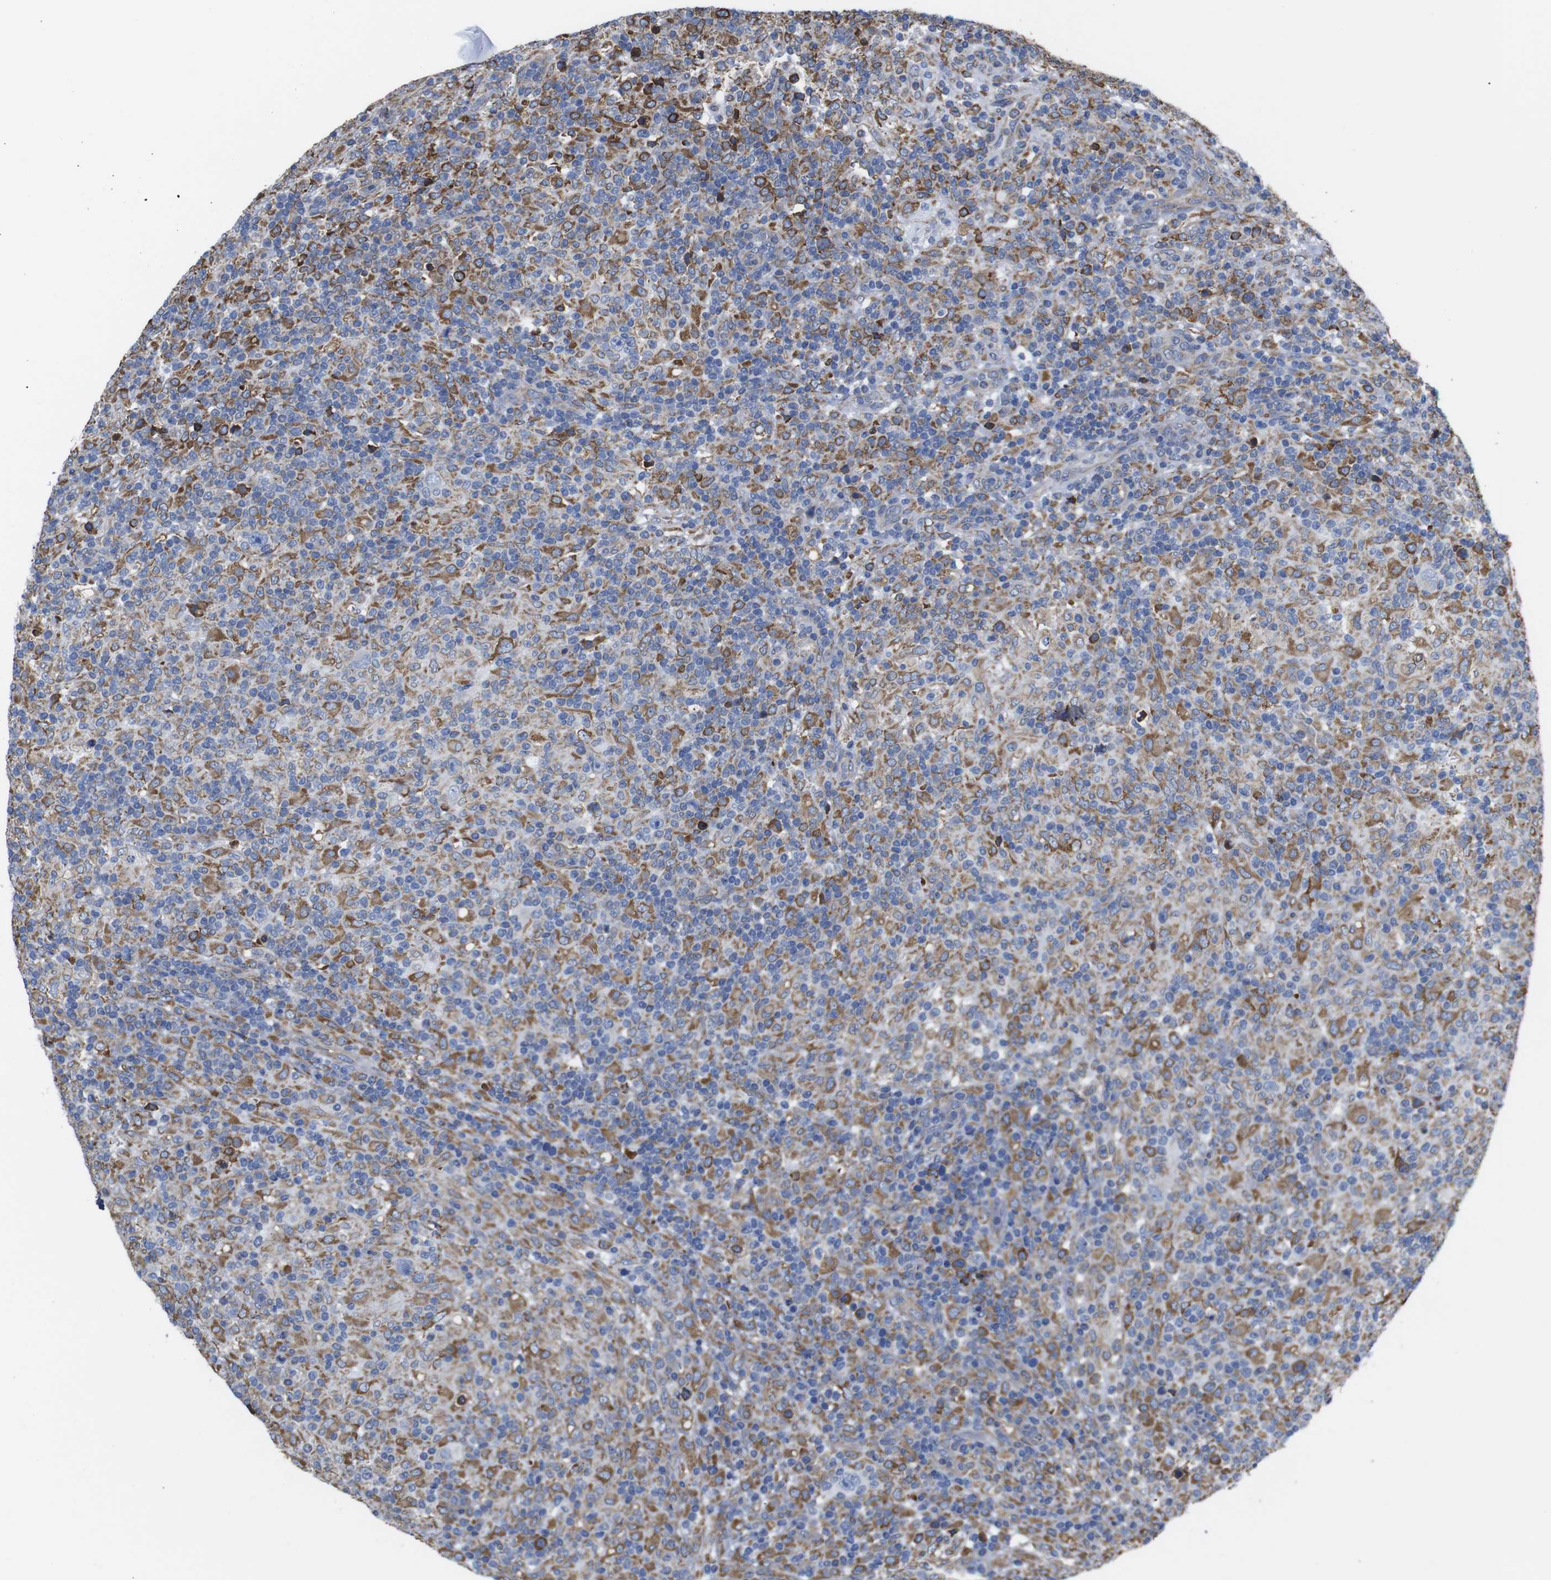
{"staining": {"intensity": "negative", "quantity": "none", "location": "none"}, "tissue": "lymphoma", "cell_type": "Tumor cells", "image_type": "cancer", "snomed": [{"axis": "morphology", "description": "Hodgkin's disease, NOS"}, {"axis": "topography", "description": "Lymph node"}], "caption": "The immunohistochemistry (IHC) micrograph has no significant staining in tumor cells of lymphoma tissue.", "gene": "PPIB", "patient": {"sex": "male", "age": 70}}